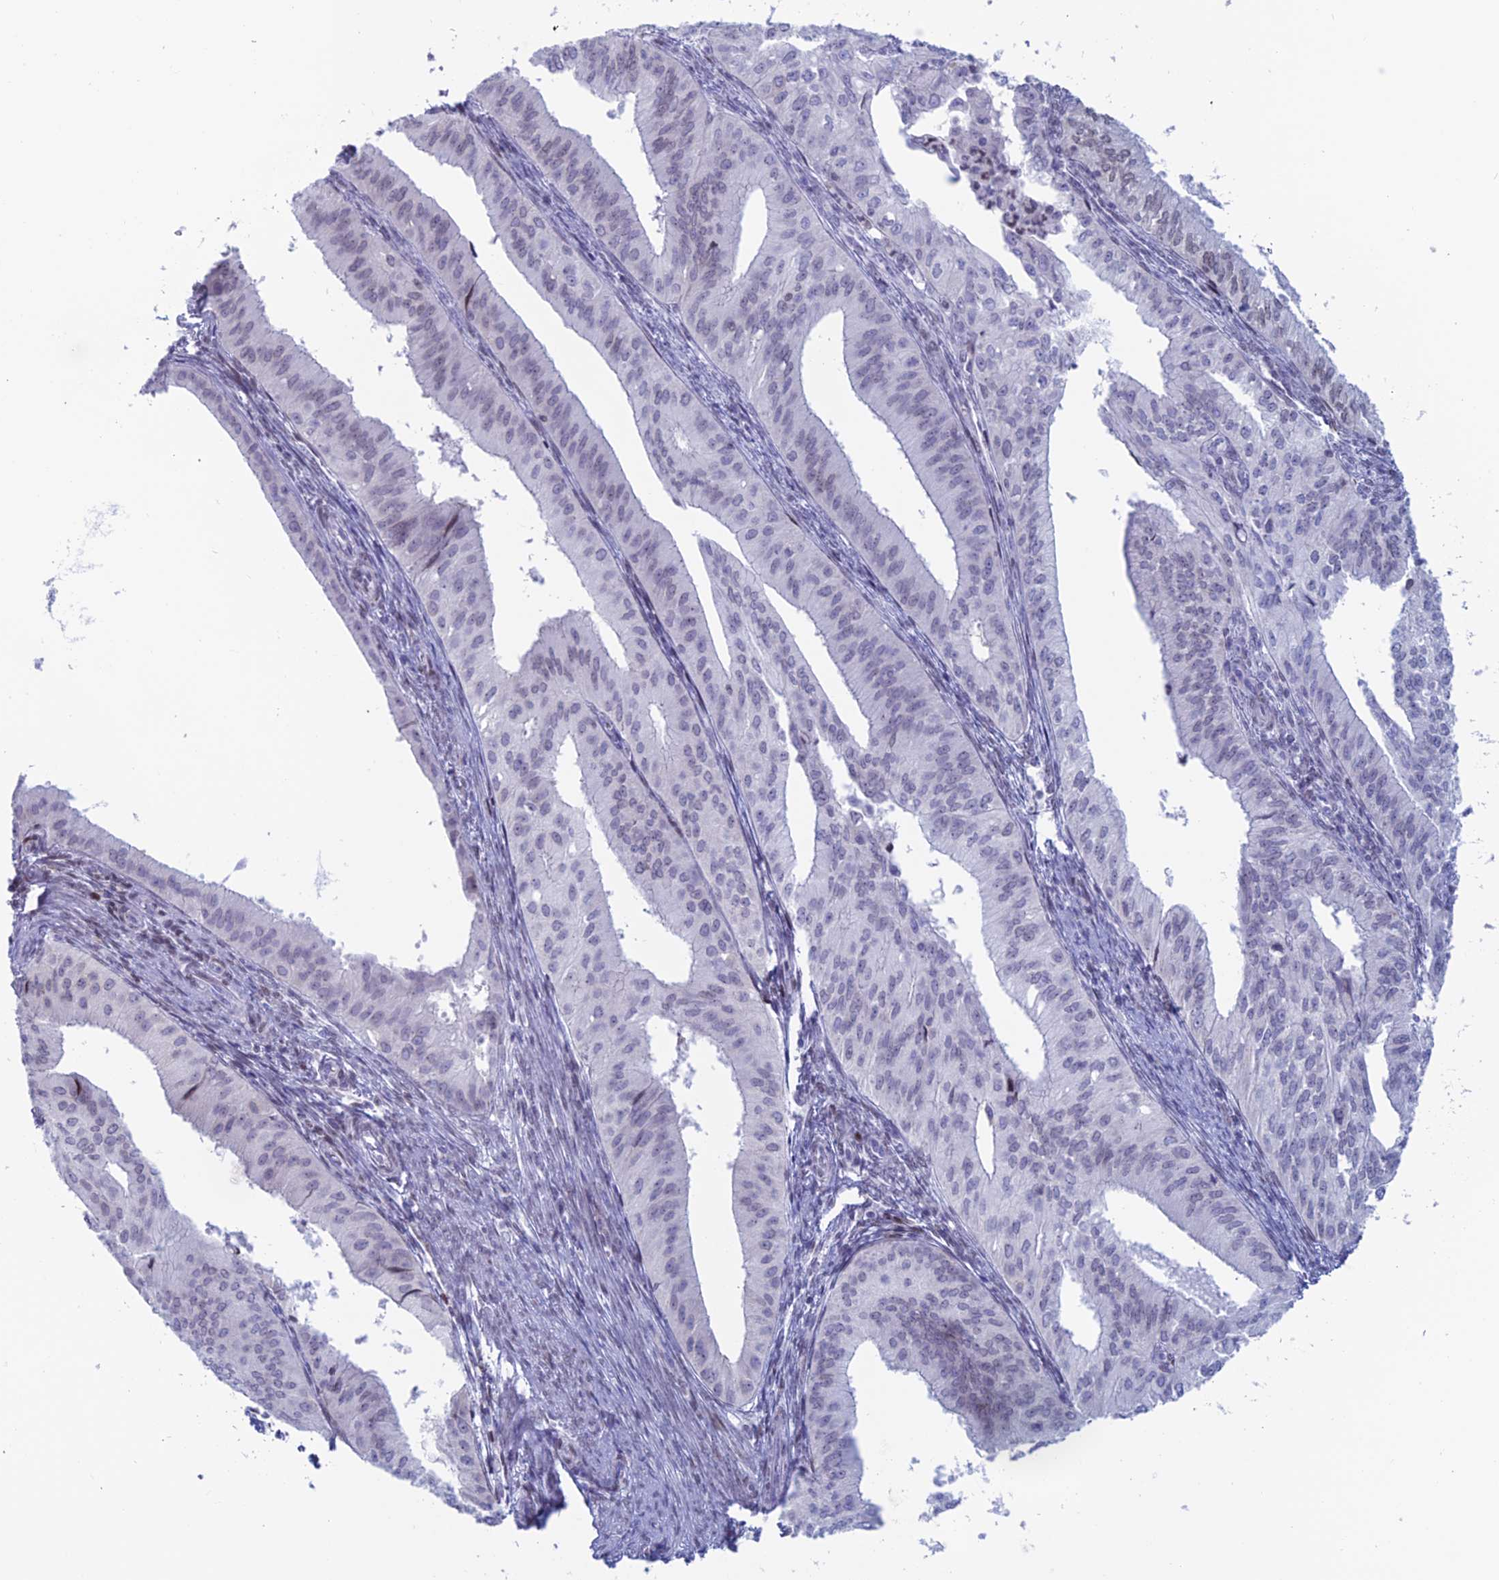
{"staining": {"intensity": "negative", "quantity": "none", "location": "none"}, "tissue": "endometrial cancer", "cell_type": "Tumor cells", "image_type": "cancer", "snomed": [{"axis": "morphology", "description": "Adenocarcinoma, NOS"}, {"axis": "topography", "description": "Endometrium"}], "caption": "Tumor cells are negative for brown protein staining in endometrial cancer (adenocarcinoma).", "gene": "CERS6", "patient": {"sex": "female", "age": 50}}